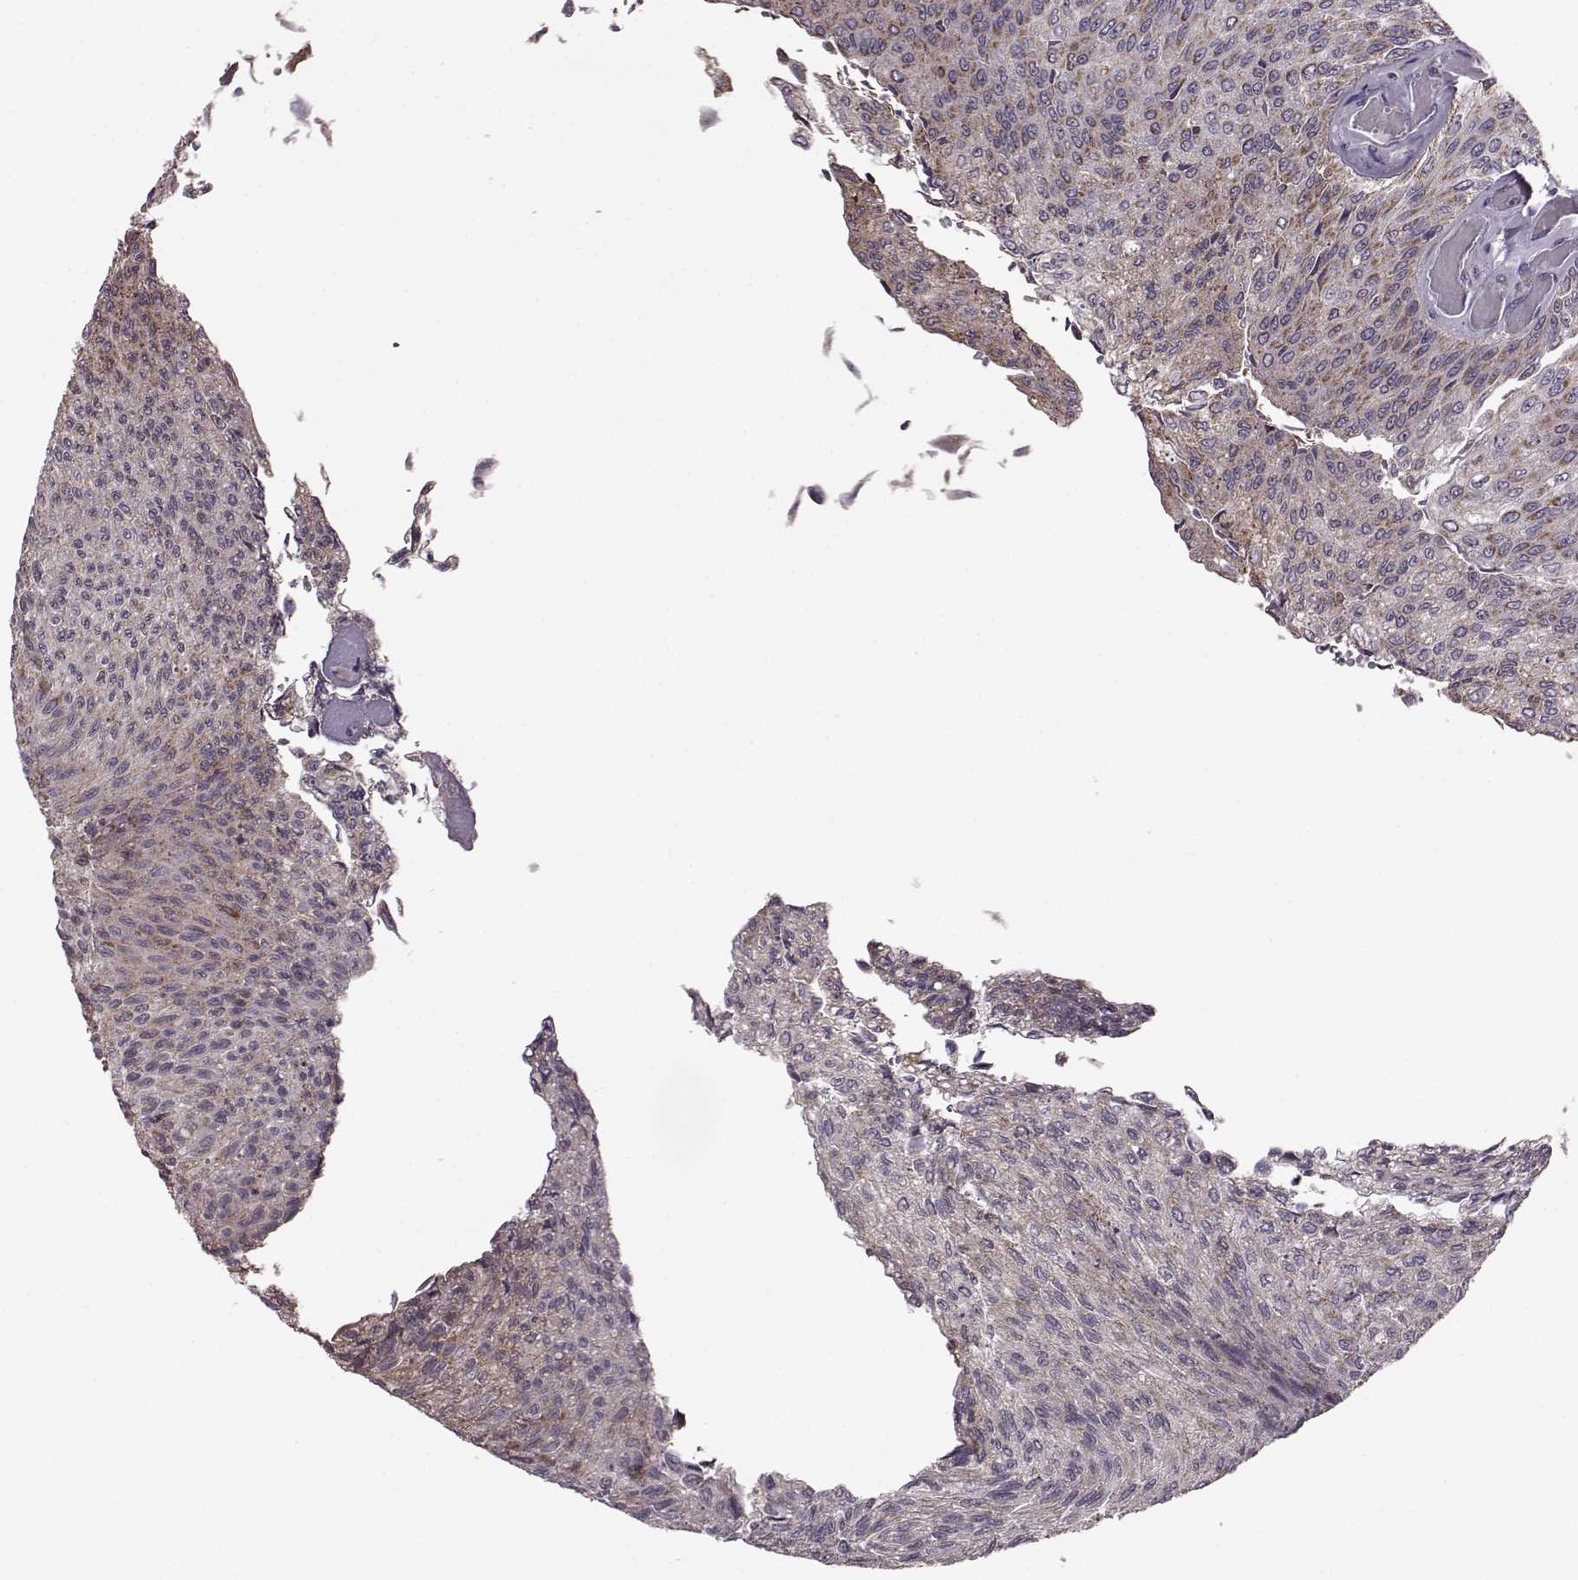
{"staining": {"intensity": "moderate", "quantity": ">75%", "location": "cytoplasmic/membranous"}, "tissue": "urothelial cancer", "cell_type": "Tumor cells", "image_type": "cancer", "snomed": [{"axis": "morphology", "description": "Urothelial carcinoma, Low grade"}, {"axis": "topography", "description": "Ureter, NOS"}, {"axis": "topography", "description": "Urinary bladder"}], "caption": "Protein staining by immunohistochemistry (IHC) exhibits moderate cytoplasmic/membranous positivity in approximately >75% of tumor cells in low-grade urothelial carcinoma. (DAB IHC, brown staining for protein, blue staining for nuclei).", "gene": "PUDP", "patient": {"sex": "male", "age": 78}}